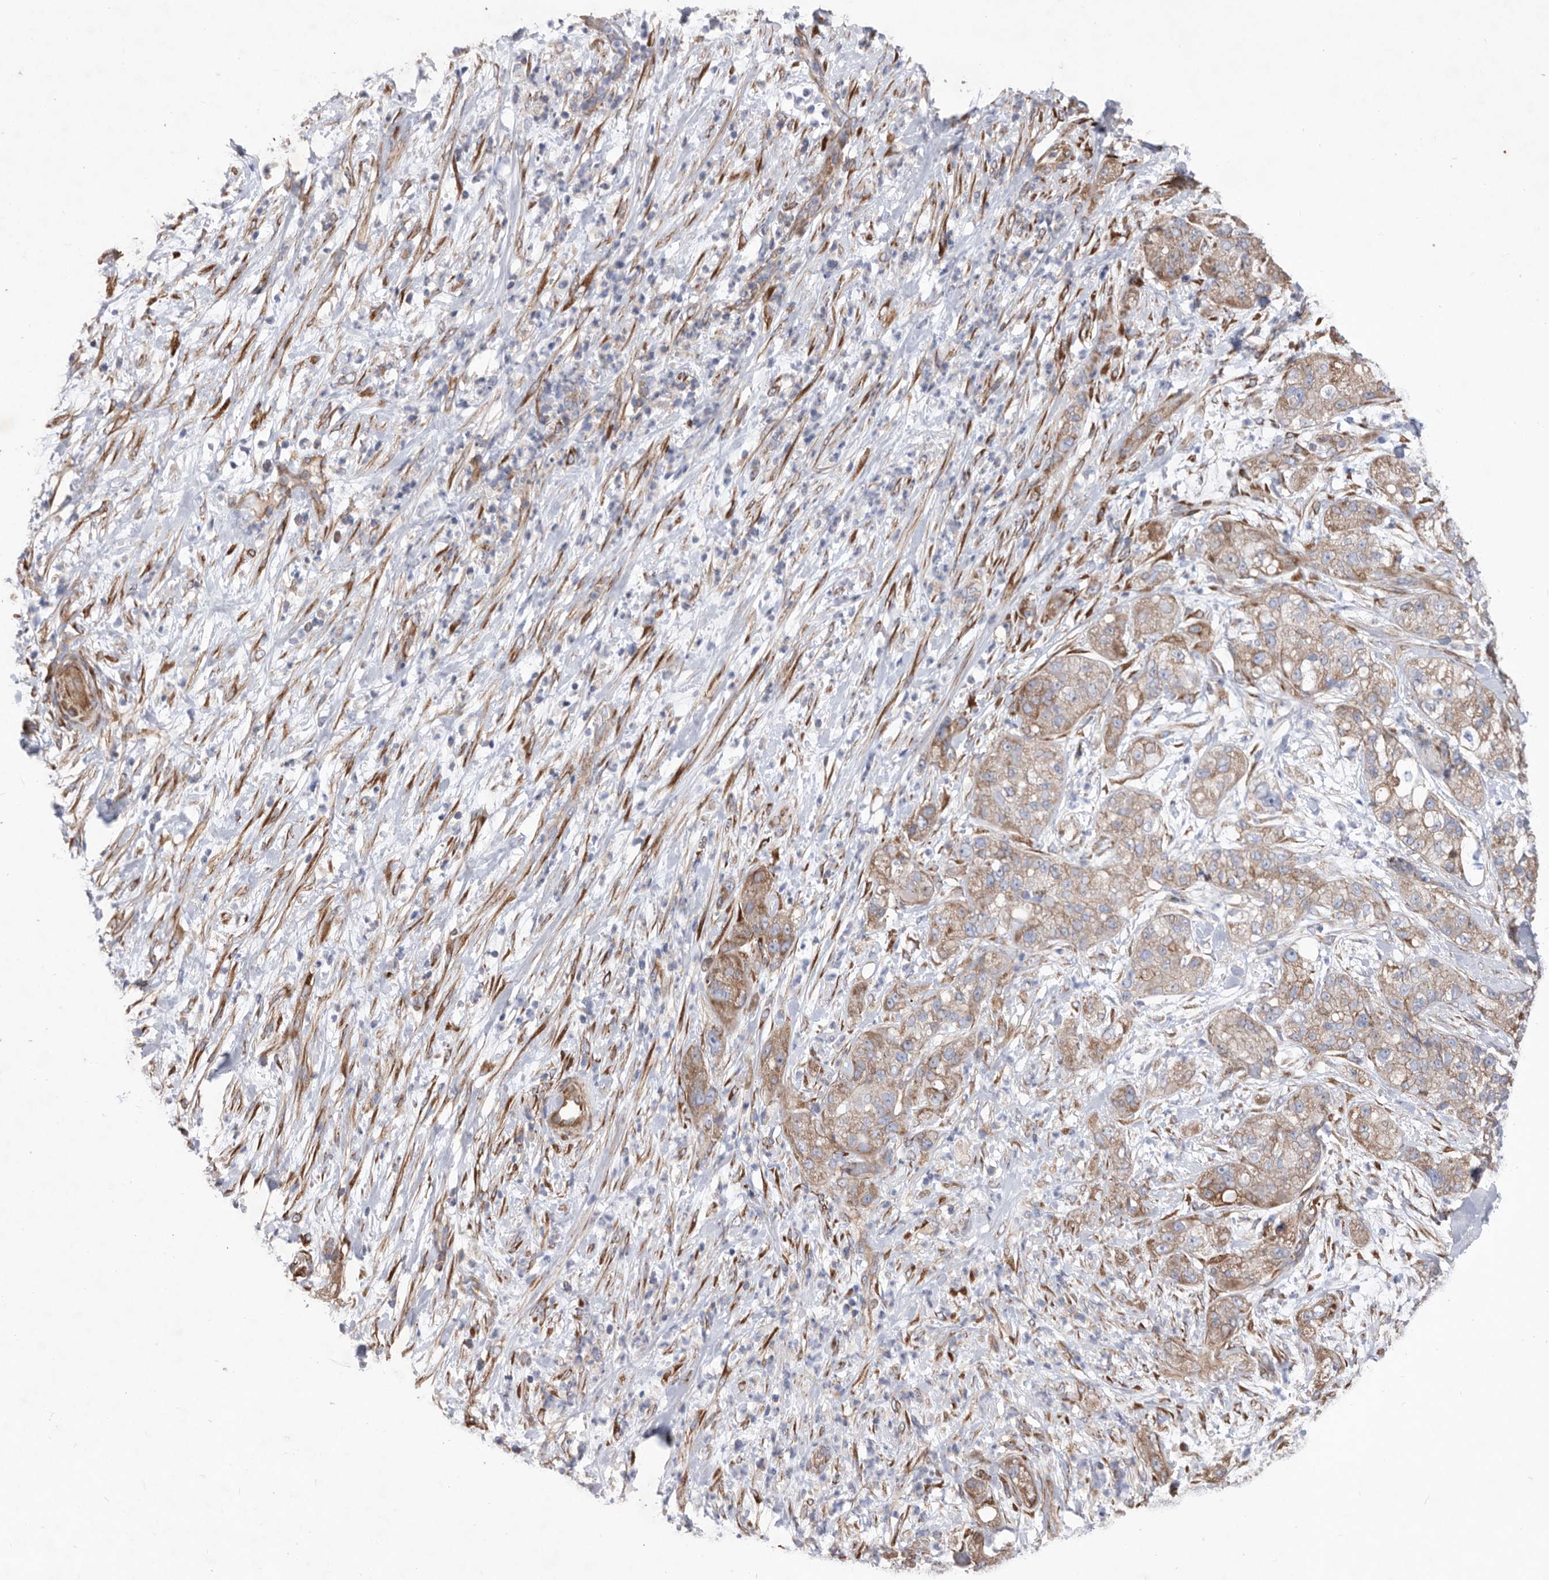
{"staining": {"intensity": "weak", "quantity": ">75%", "location": "cytoplasmic/membranous"}, "tissue": "pancreatic cancer", "cell_type": "Tumor cells", "image_type": "cancer", "snomed": [{"axis": "morphology", "description": "Adenocarcinoma, NOS"}, {"axis": "topography", "description": "Pancreas"}], "caption": "A brown stain labels weak cytoplasmic/membranous staining of a protein in human pancreatic cancer tumor cells. (DAB IHC, brown staining for protein, blue staining for nuclei).", "gene": "ATP13A3", "patient": {"sex": "female", "age": 78}}